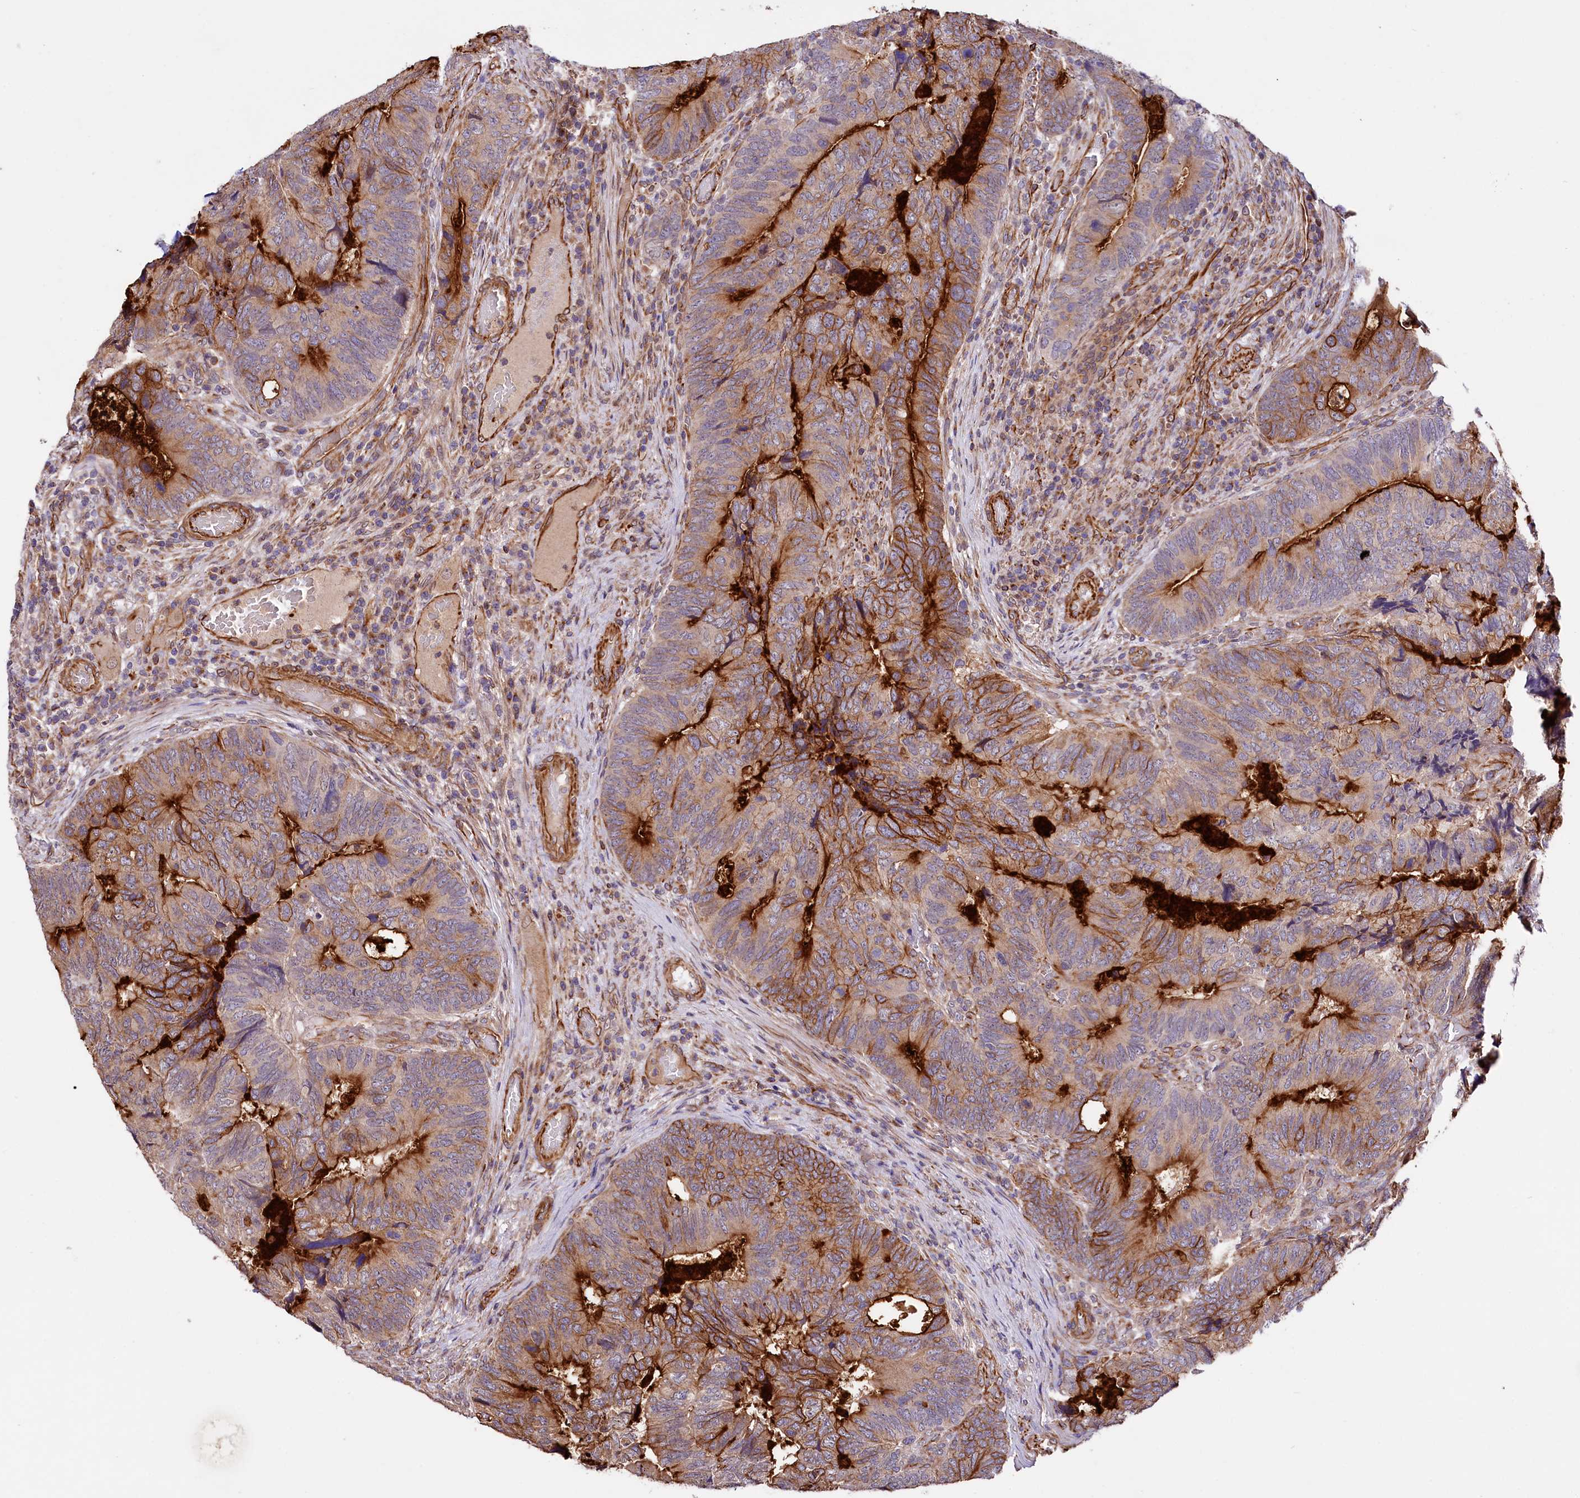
{"staining": {"intensity": "strong", "quantity": "<25%", "location": "cytoplasmic/membranous"}, "tissue": "colorectal cancer", "cell_type": "Tumor cells", "image_type": "cancer", "snomed": [{"axis": "morphology", "description": "Adenocarcinoma, NOS"}, {"axis": "topography", "description": "Colon"}], "caption": "Protein staining of adenocarcinoma (colorectal) tissue reveals strong cytoplasmic/membranous positivity in approximately <25% of tumor cells. (IHC, brightfield microscopy, high magnification).", "gene": "TTC12", "patient": {"sex": "female", "age": 67}}